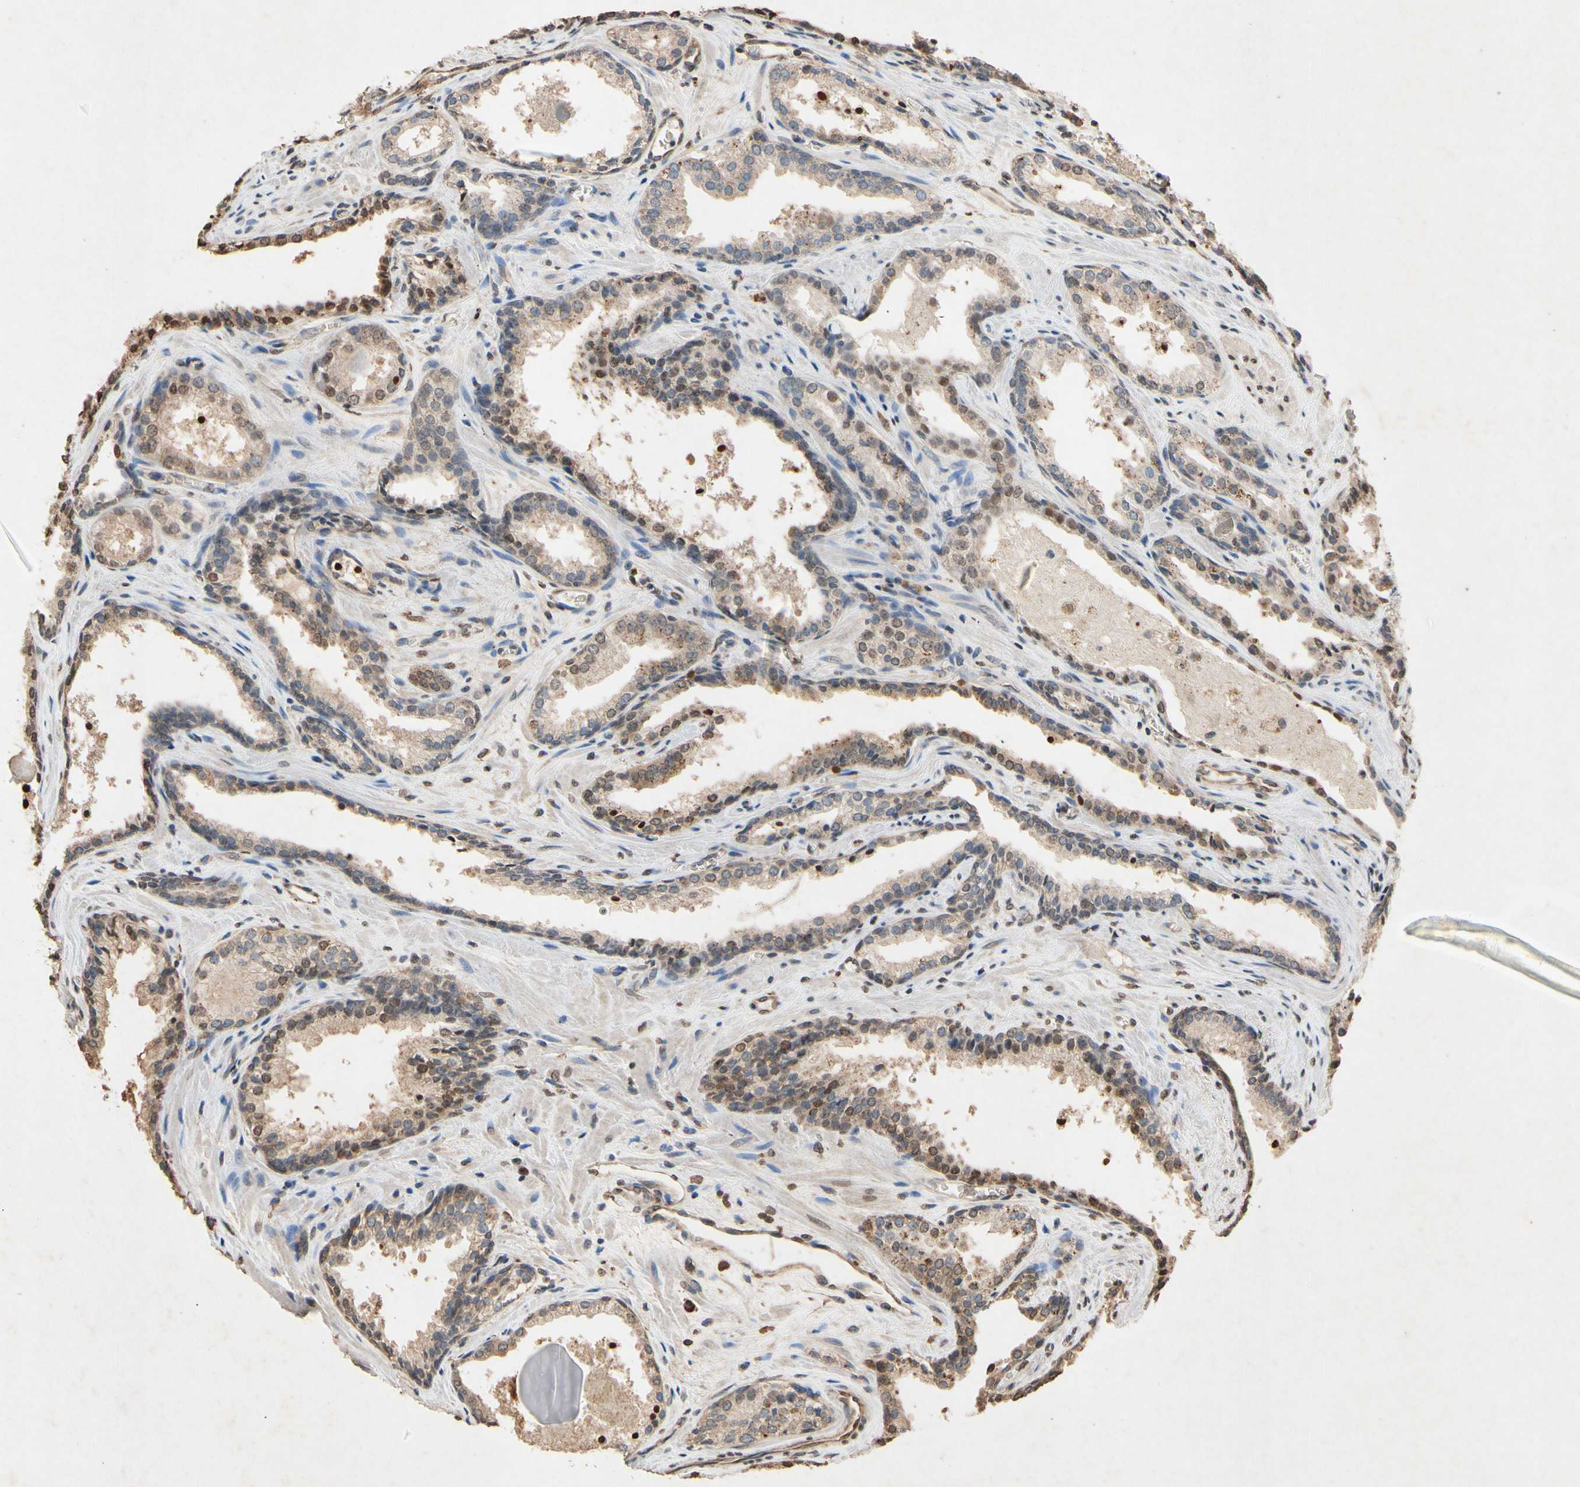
{"staining": {"intensity": "weak", "quantity": ">75%", "location": "cytoplasmic/membranous"}, "tissue": "prostate cancer", "cell_type": "Tumor cells", "image_type": "cancer", "snomed": [{"axis": "morphology", "description": "Adenocarcinoma, Low grade"}, {"axis": "topography", "description": "Prostate"}], "caption": "High-power microscopy captured an immunohistochemistry (IHC) image of prostate low-grade adenocarcinoma, revealing weak cytoplasmic/membranous staining in approximately >75% of tumor cells.", "gene": "PRDX4", "patient": {"sex": "male", "age": 60}}